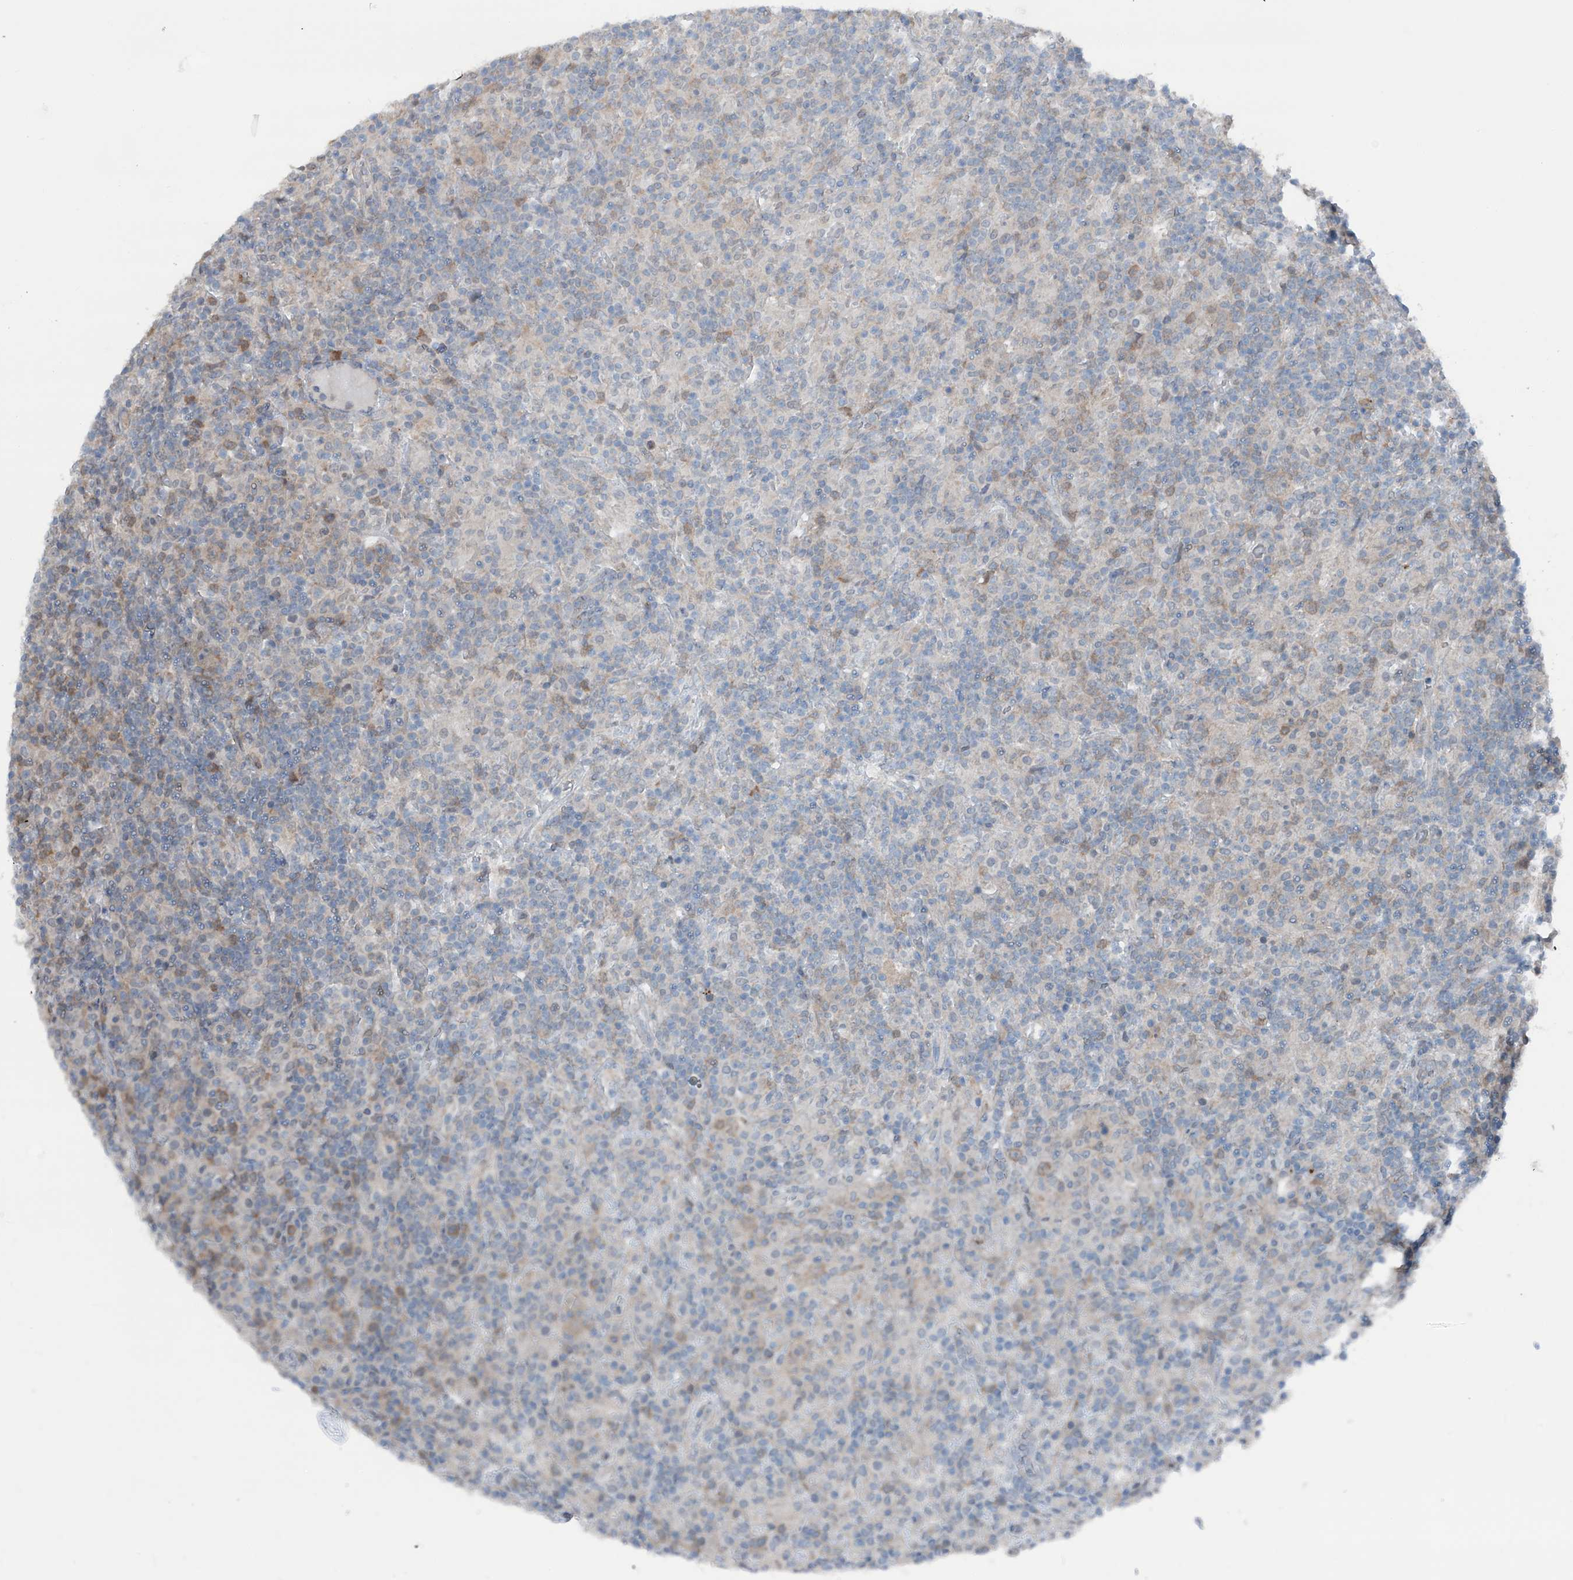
{"staining": {"intensity": "negative", "quantity": "none", "location": "none"}, "tissue": "lymphoma", "cell_type": "Tumor cells", "image_type": "cancer", "snomed": [{"axis": "morphology", "description": "Hodgkin's disease, NOS"}, {"axis": "topography", "description": "Lymph node"}], "caption": "Immunohistochemical staining of lymphoma displays no significant expression in tumor cells.", "gene": "HSPB11", "patient": {"sex": "male", "age": 70}}